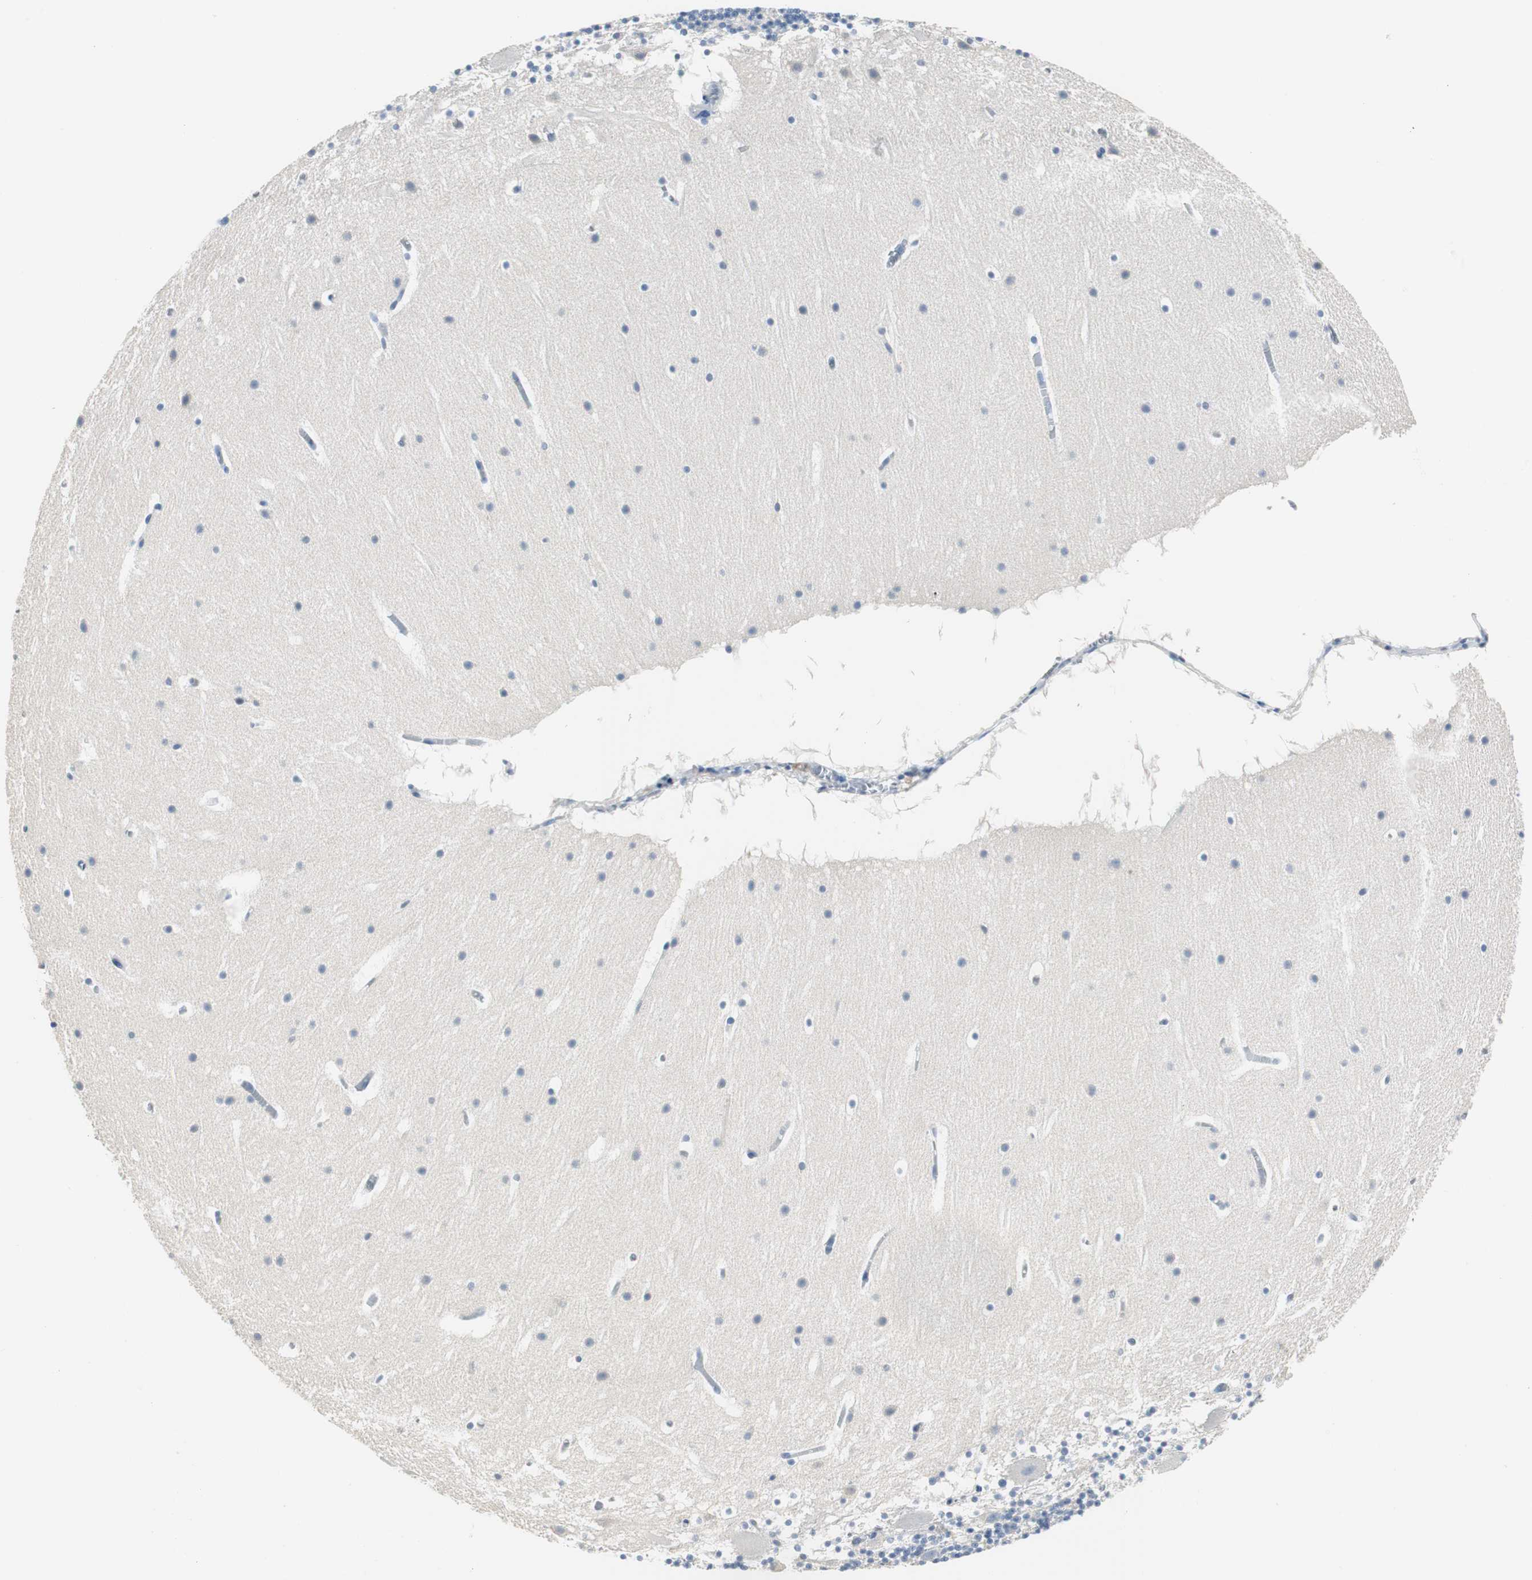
{"staining": {"intensity": "negative", "quantity": "none", "location": "none"}, "tissue": "cerebellum", "cell_type": "Cells in molecular layer", "image_type": "normal", "snomed": [{"axis": "morphology", "description": "Normal tissue, NOS"}, {"axis": "topography", "description": "Cerebellum"}], "caption": "Immunohistochemical staining of normal human cerebellum shows no significant positivity in cells in molecular layer. (DAB (3,3'-diaminobenzidine) IHC visualized using brightfield microscopy, high magnification).", "gene": "FBP1", "patient": {"sex": "male", "age": 45}}